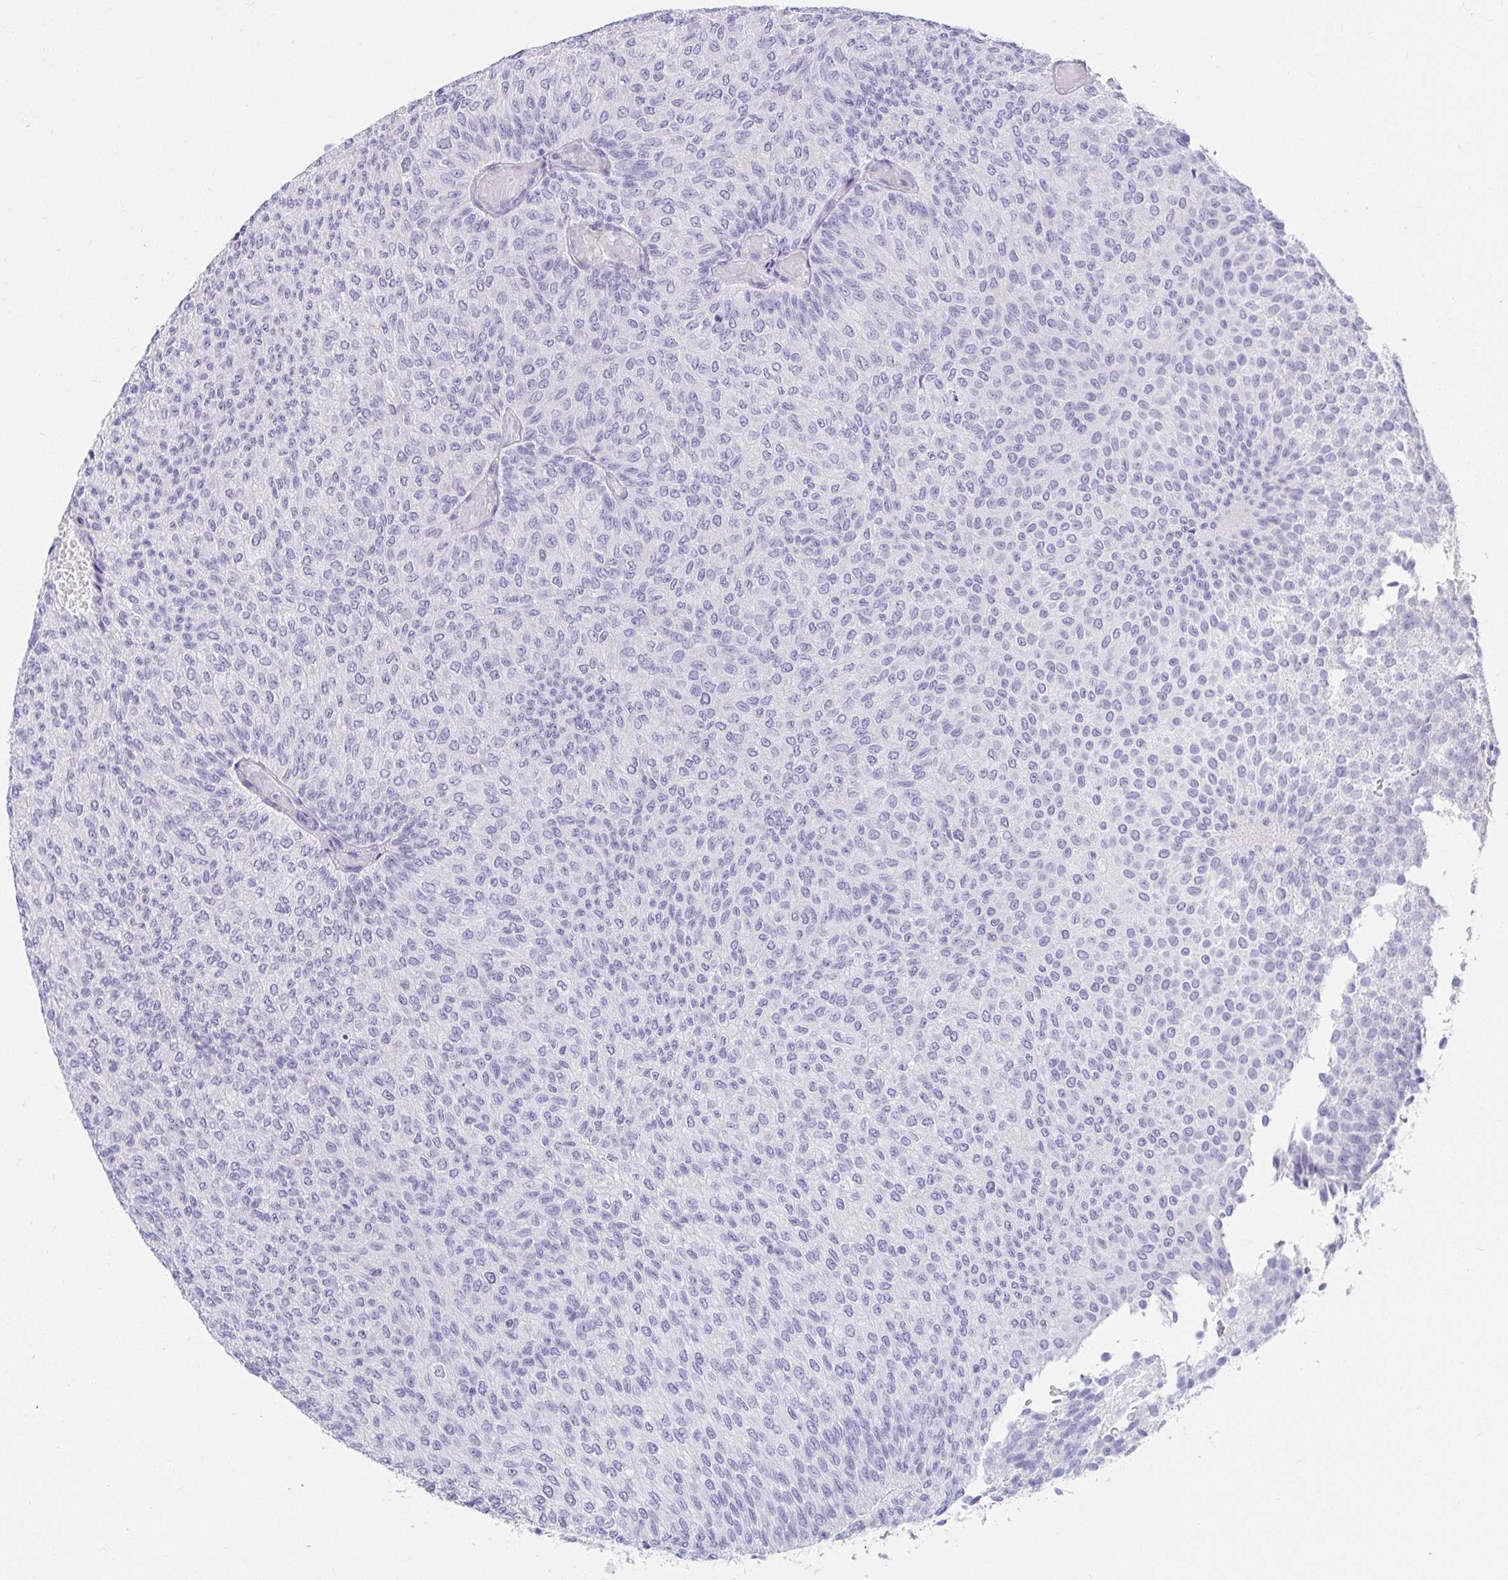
{"staining": {"intensity": "negative", "quantity": "none", "location": "none"}, "tissue": "urothelial cancer", "cell_type": "Tumor cells", "image_type": "cancer", "snomed": [{"axis": "morphology", "description": "Urothelial carcinoma, Low grade"}, {"axis": "topography", "description": "Urinary bladder"}], "caption": "High power microscopy photomicrograph of an immunohistochemistry (IHC) histopathology image of low-grade urothelial carcinoma, revealing no significant positivity in tumor cells.", "gene": "DPEP3", "patient": {"sex": "male", "age": 78}}